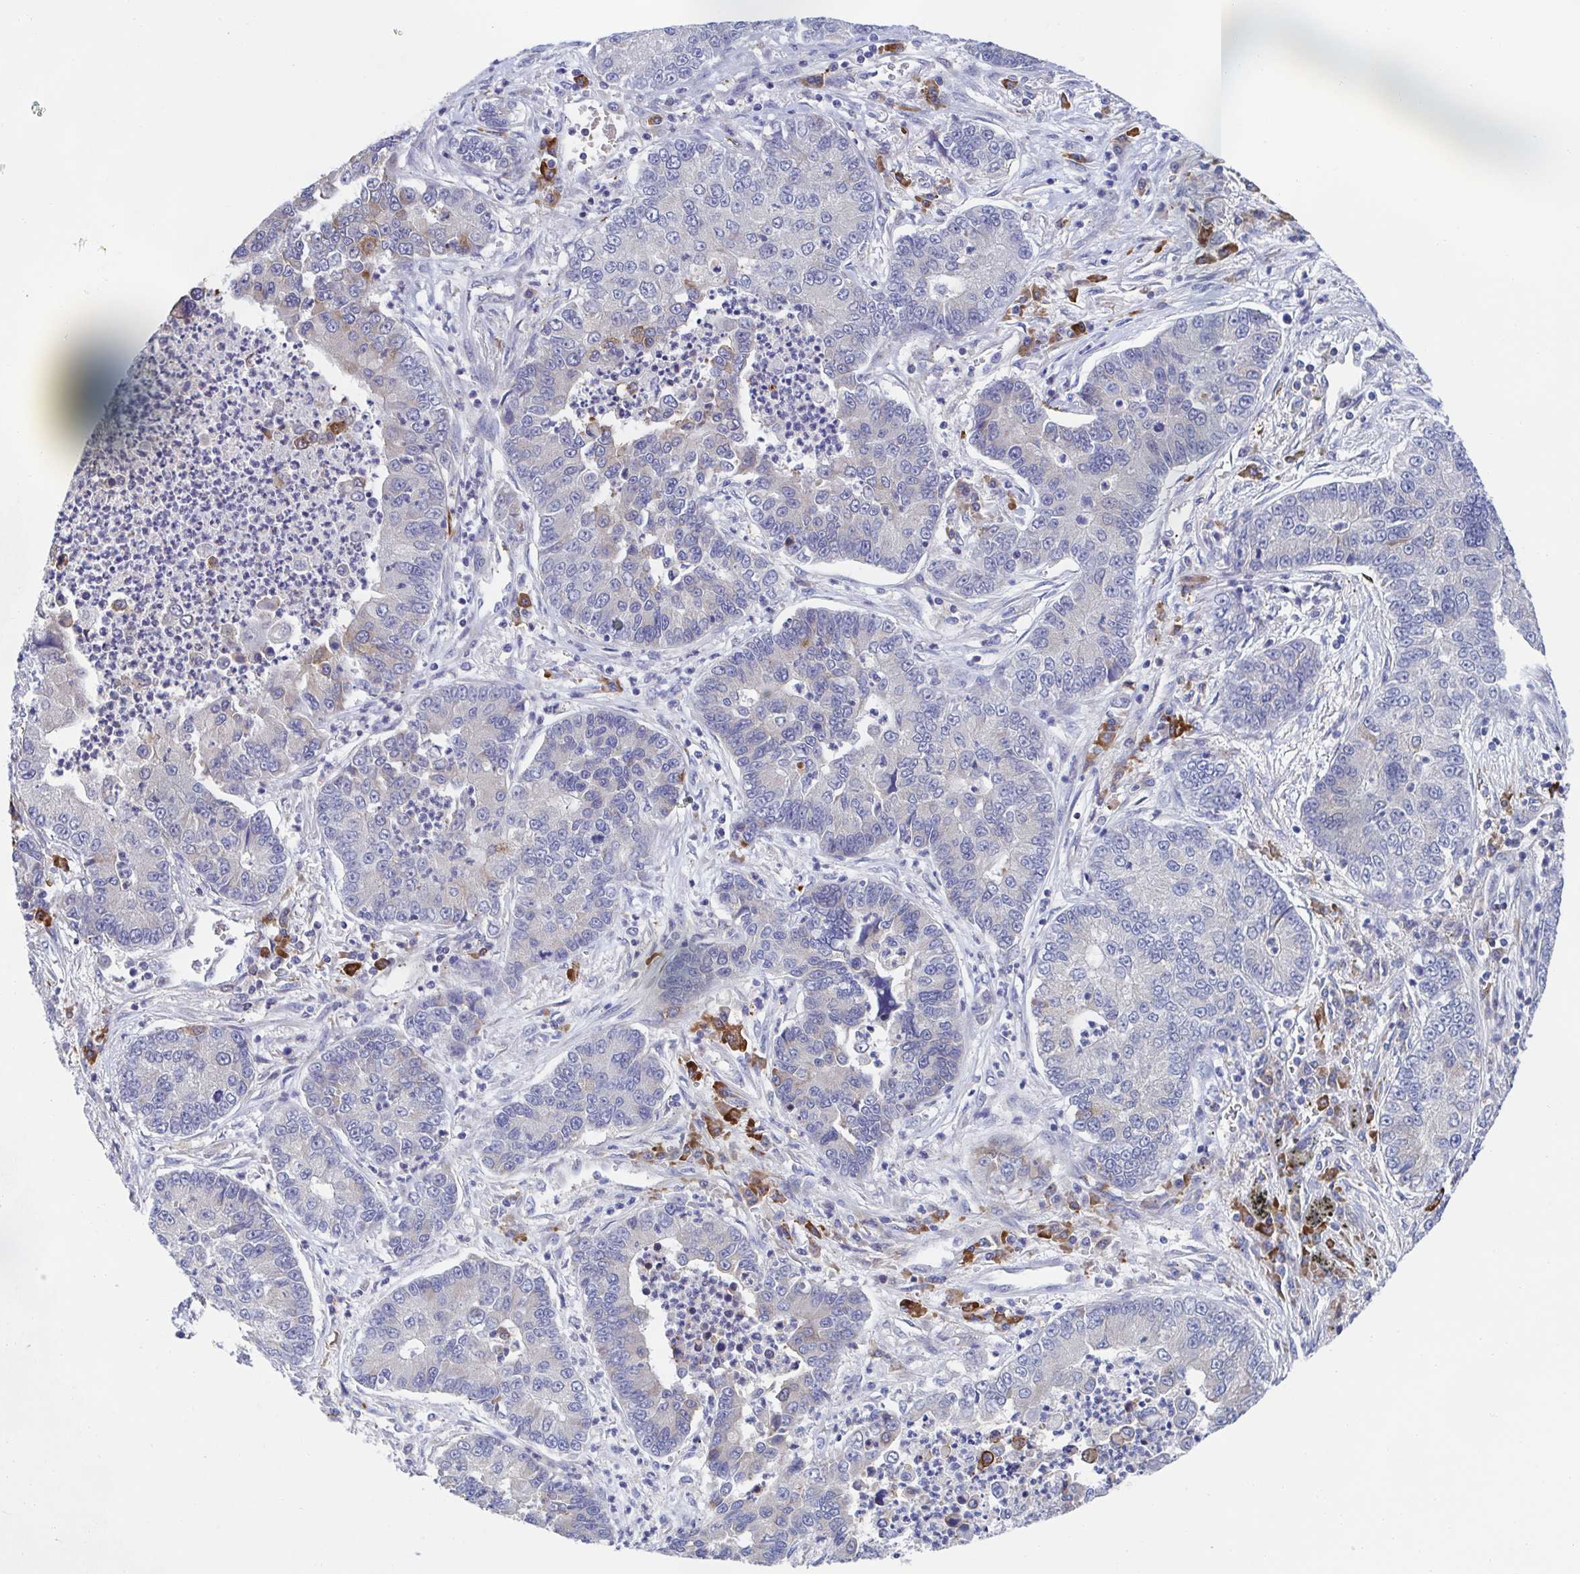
{"staining": {"intensity": "negative", "quantity": "none", "location": "none"}, "tissue": "lung cancer", "cell_type": "Tumor cells", "image_type": "cancer", "snomed": [{"axis": "morphology", "description": "Adenocarcinoma, NOS"}, {"axis": "topography", "description": "Lung"}], "caption": "Lung cancer (adenocarcinoma) was stained to show a protein in brown. There is no significant positivity in tumor cells.", "gene": "KLC3", "patient": {"sex": "female", "age": 57}}